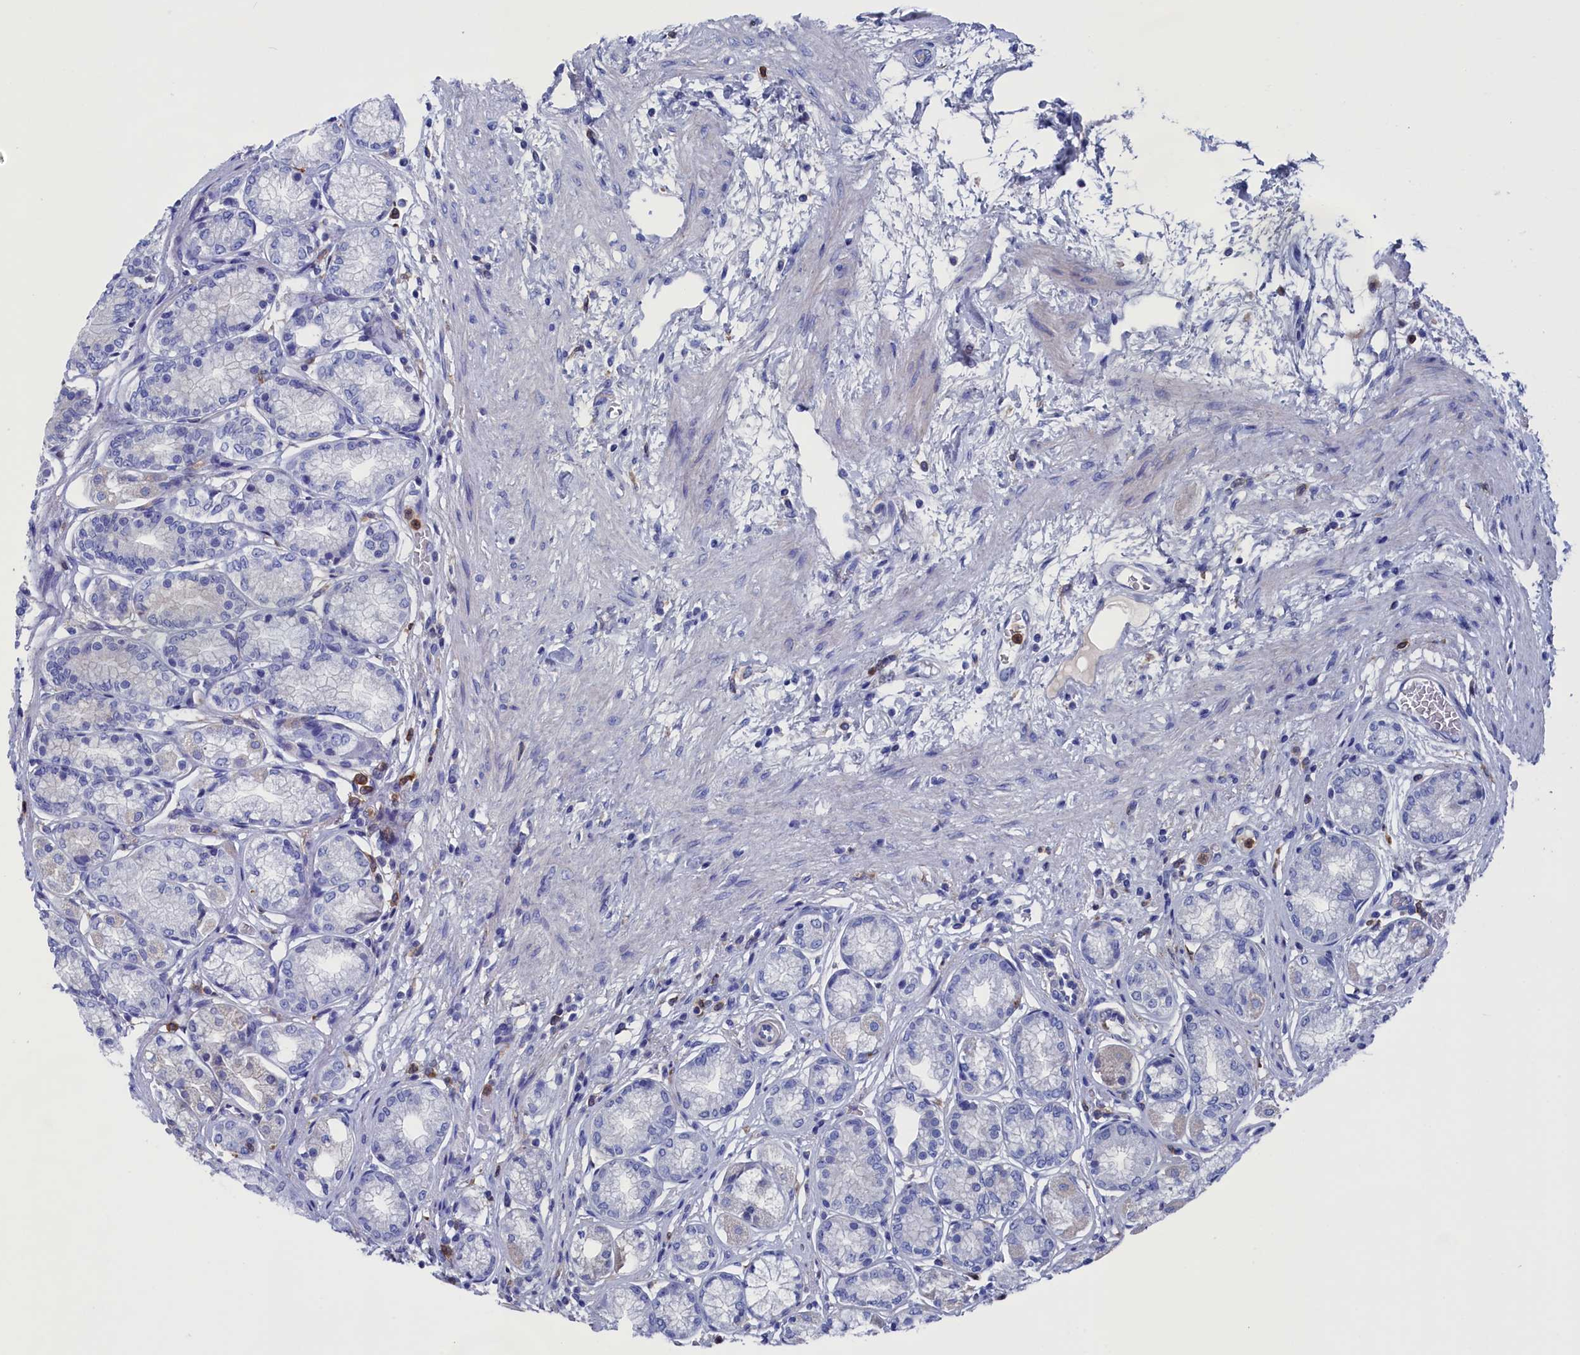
{"staining": {"intensity": "weak", "quantity": "<25%", "location": "cytoplasmic/membranous"}, "tissue": "stomach", "cell_type": "Glandular cells", "image_type": "normal", "snomed": [{"axis": "morphology", "description": "Normal tissue, NOS"}, {"axis": "morphology", "description": "Adenocarcinoma, NOS"}, {"axis": "morphology", "description": "Adenocarcinoma, High grade"}, {"axis": "topography", "description": "Stomach, upper"}, {"axis": "topography", "description": "Stomach"}], "caption": "Stomach stained for a protein using IHC exhibits no expression glandular cells.", "gene": "TYROBP", "patient": {"sex": "female", "age": 65}}